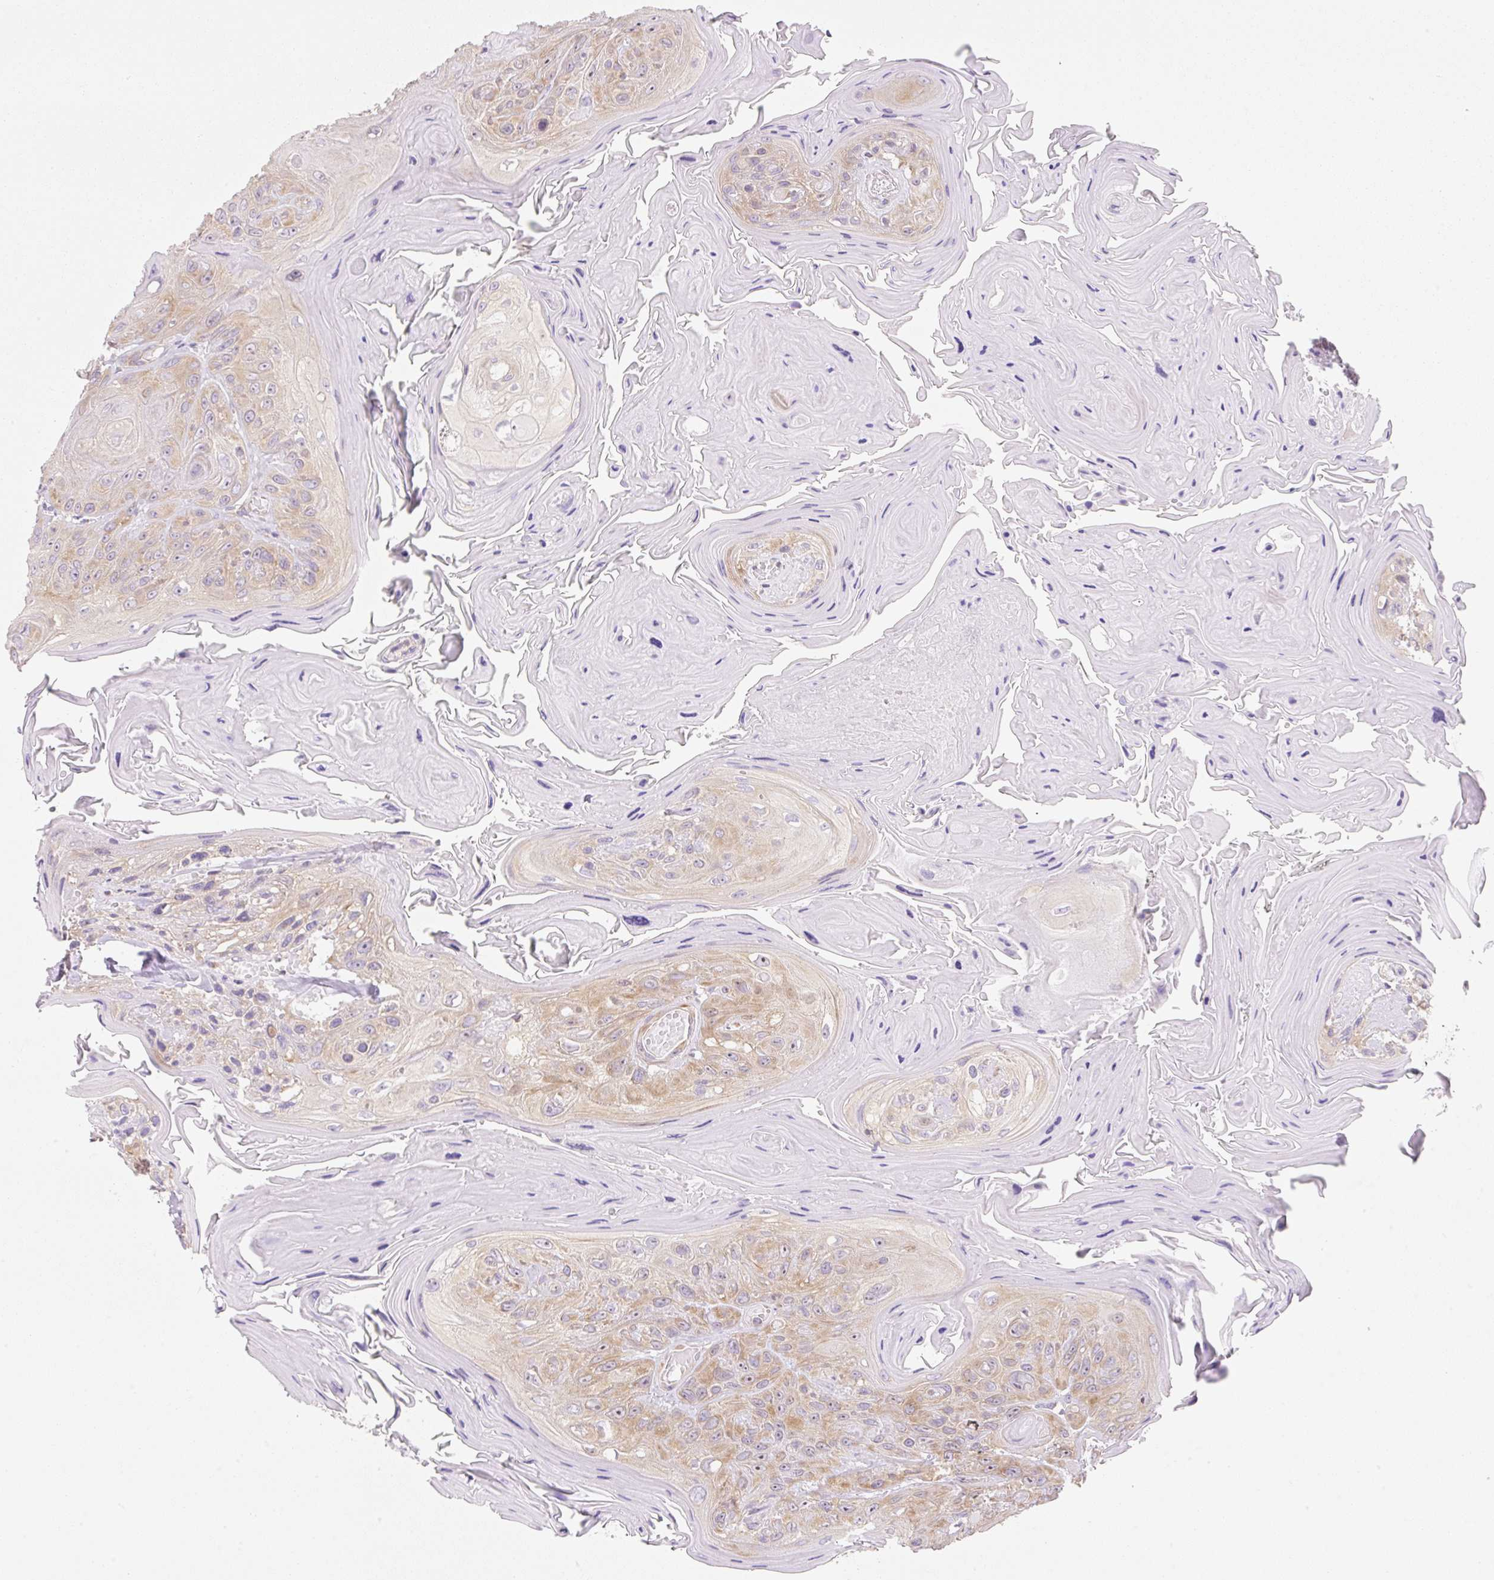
{"staining": {"intensity": "moderate", "quantity": ">75%", "location": "cytoplasmic/membranous"}, "tissue": "head and neck cancer", "cell_type": "Tumor cells", "image_type": "cancer", "snomed": [{"axis": "morphology", "description": "Squamous cell carcinoma, NOS"}, {"axis": "topography", "description": "Head-Neck"}], "caption": "The micrograph exhibits a brown stain indicating the presence of a protein in the cytoplasmic/membranous of tumor cells in squamous cell carcinoma (head and neck). Immunohistochemistry (ihc) stains the protein in brown and the nuclei are stained blue.", "gene": "RPL18A", "patient": {"sex": "female", "age": 59}}